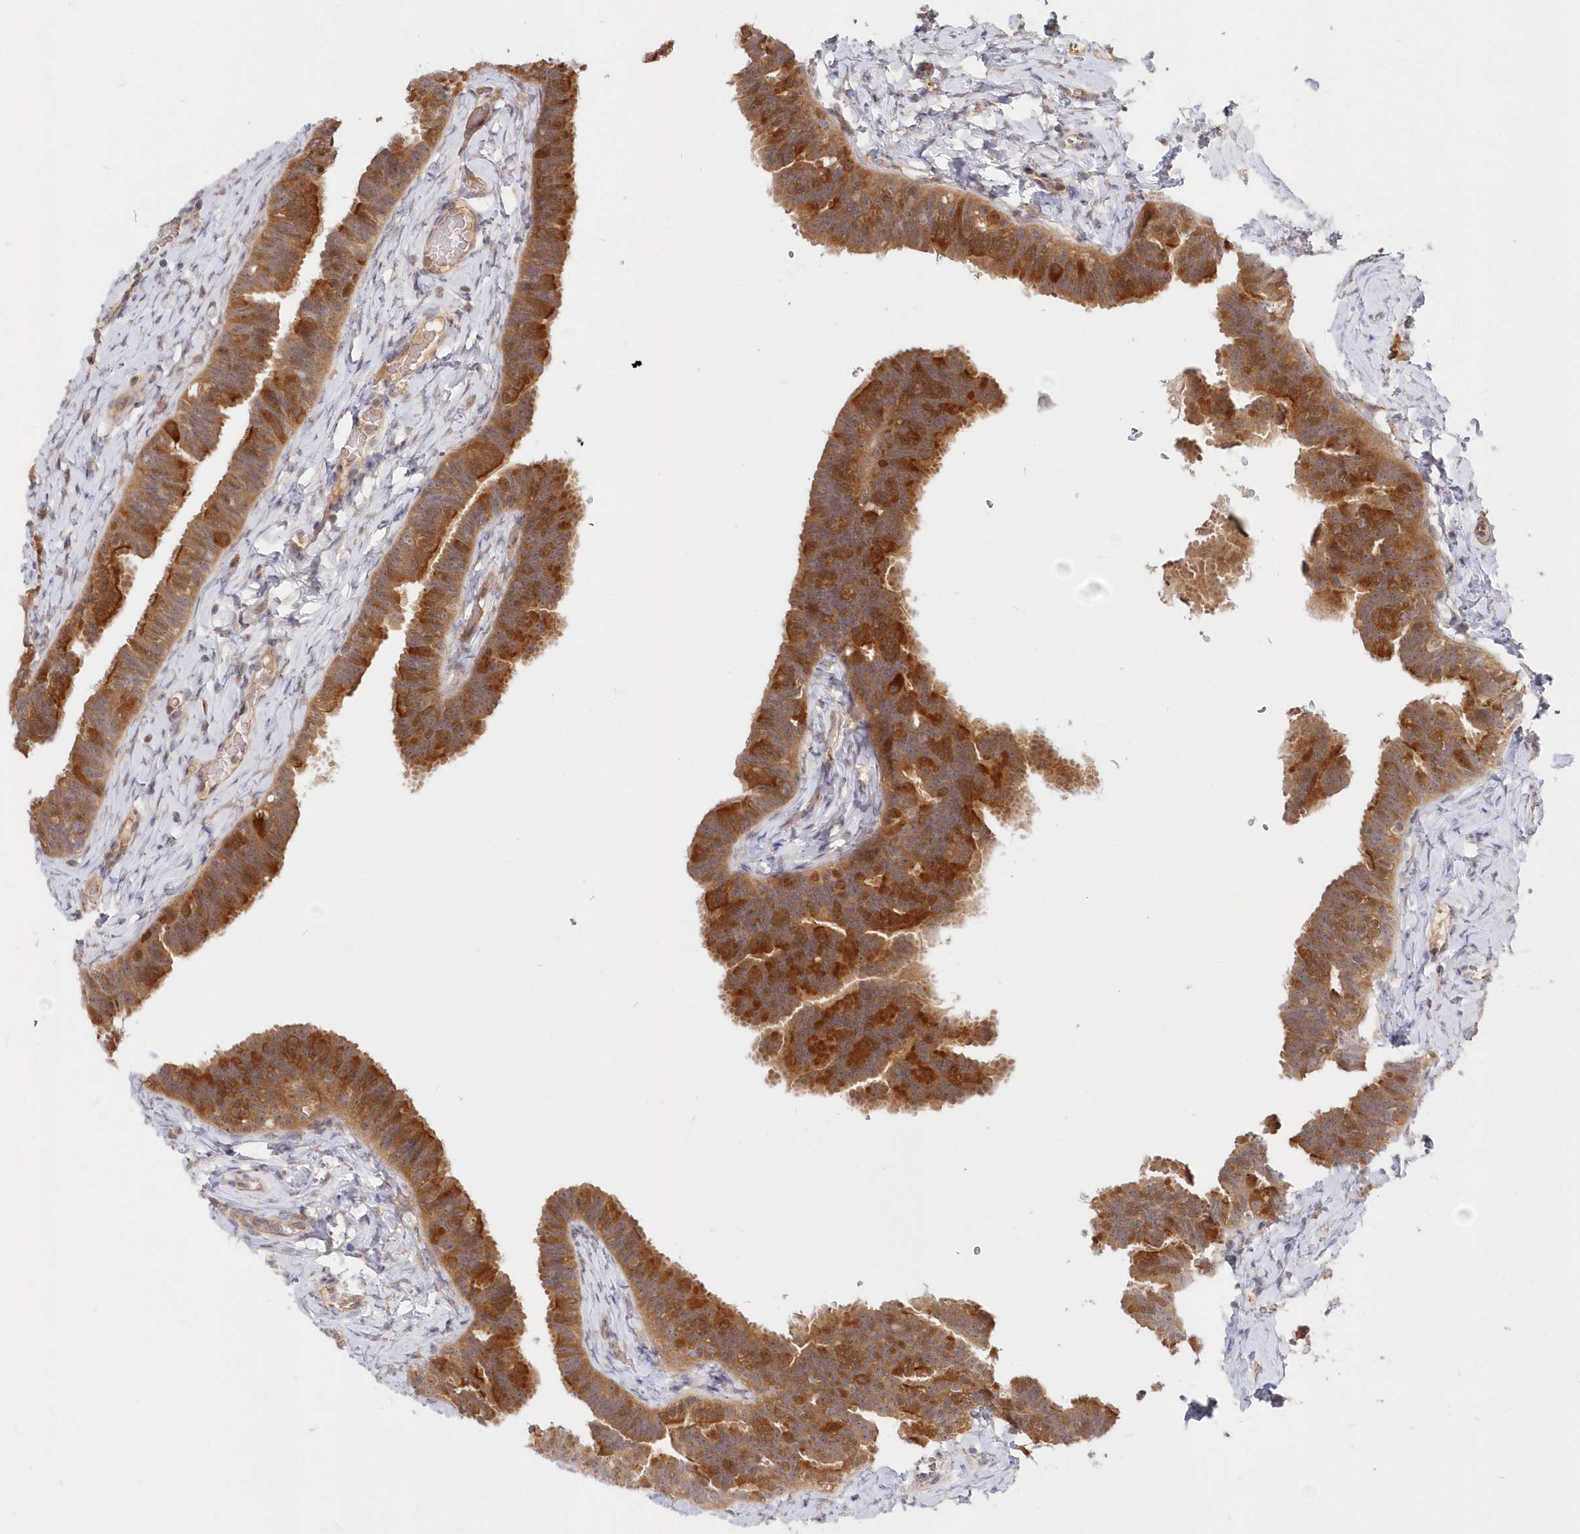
{"staining": {"intensity": "strong", "quantity": ">75%", "location": "cytoplasmic/membranous"}, "tissue": "fallopian tube", "cell_type": "Glandular cells", "image_type": "normal", "snomed": [{"axis": "morphology", "description": "Normal tissue, NOS"}, {"axis": "topography", "description": "Fallopian tube"}], "caption": "Immunohistochemical staining of benign human fallopian tube displays high levels of strong cytoplasmic/membranous staining in approximately >75% of glandular cells. (DAB IHC with brightfield microscopy, high magnification).", "gene": "KATNA1", "patient": {"sex": "female", "age": 39}}